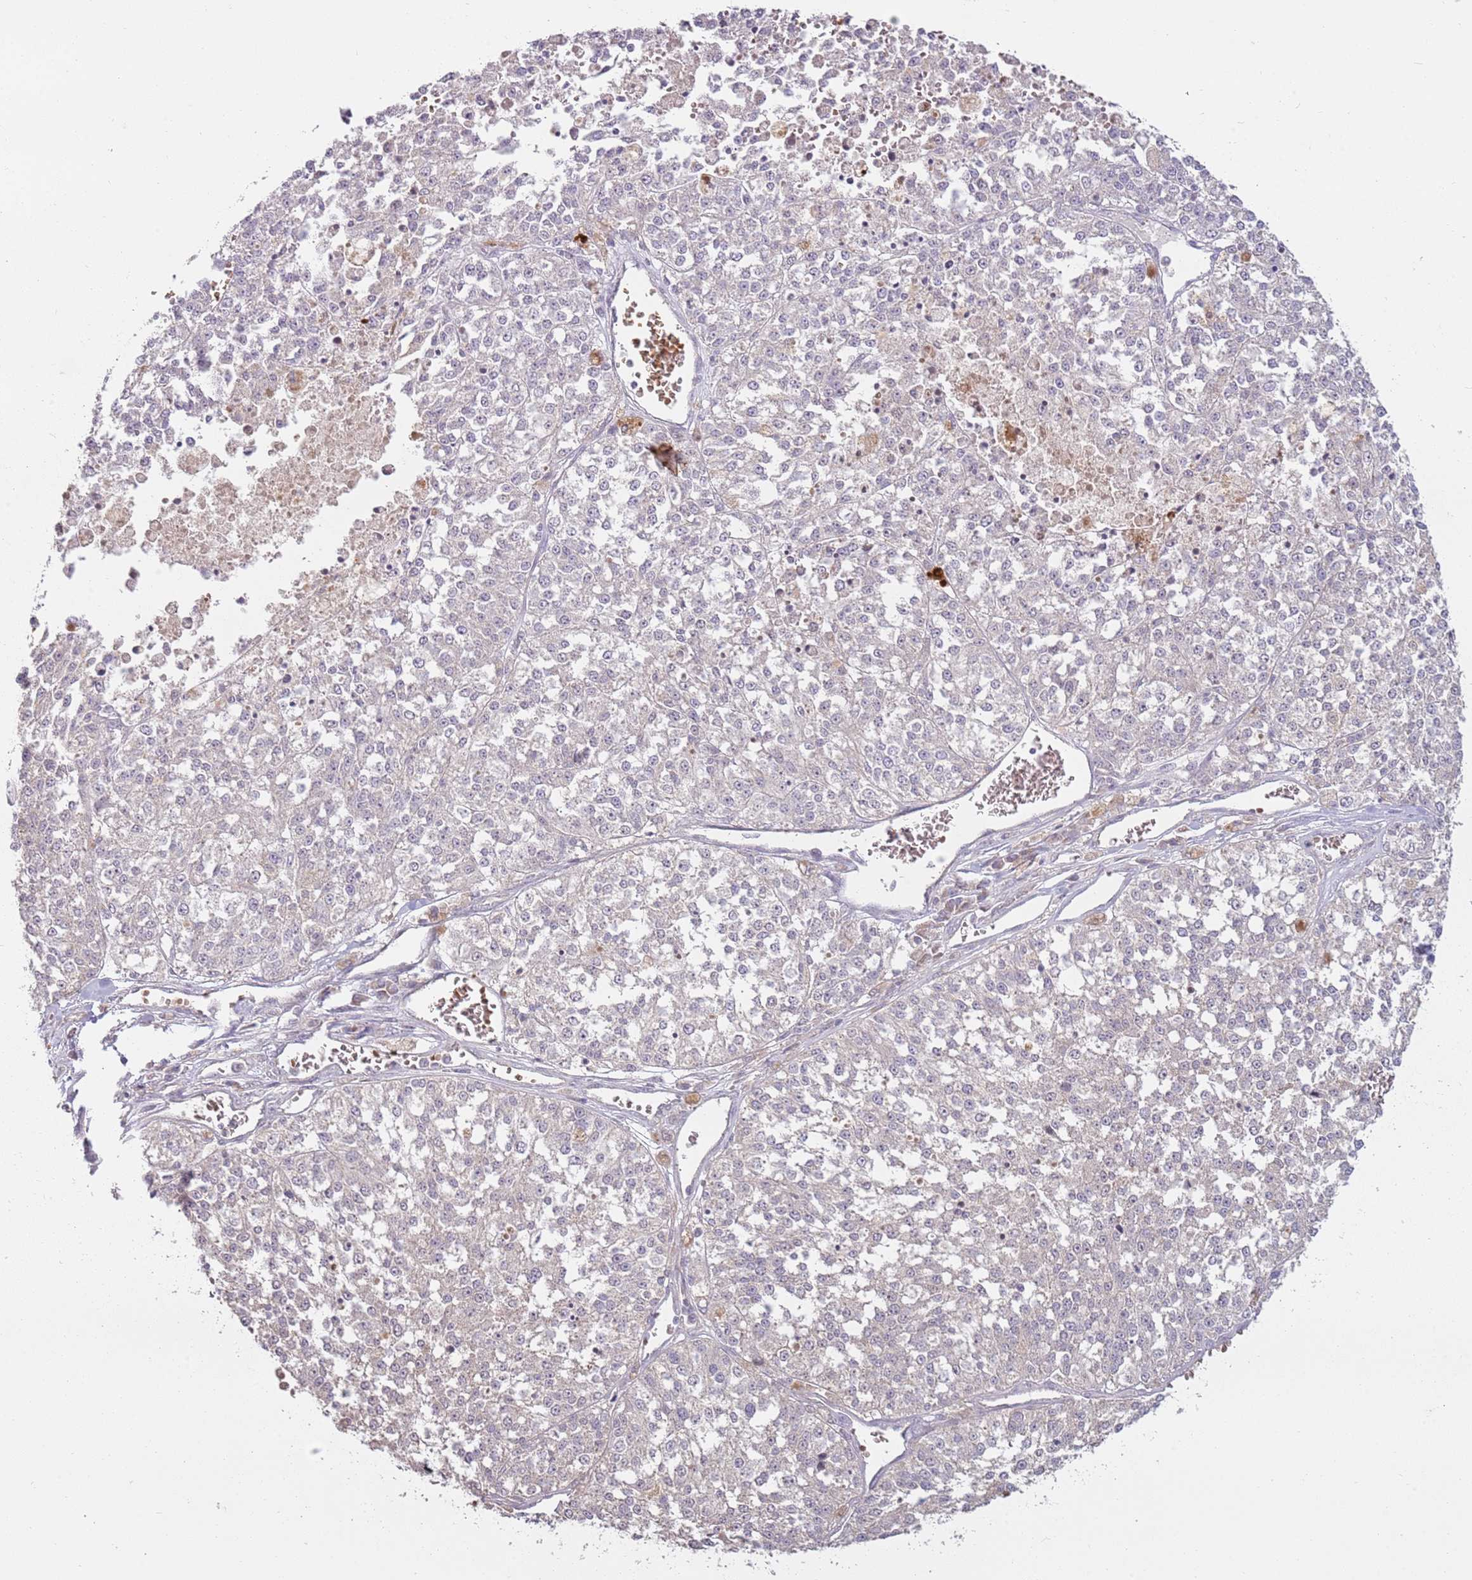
{"staining": {"intensity": "negative", "quantity": "none", "location": "none"}, "tissue": "melanoma", "cell_type": "Tumor cells", "image_type": "cancer", "snomed": [{"axis": "morphology", "description": "Malignant melanoma, NOS"}, {"axis": "topography", "description": "Skin"}], "caption": "Malignant melanoma stained for a protein using IHC reveals no expression tumor cells.", "gene": "TEKT4", "patient": {"sex": "female", "age": 64}}